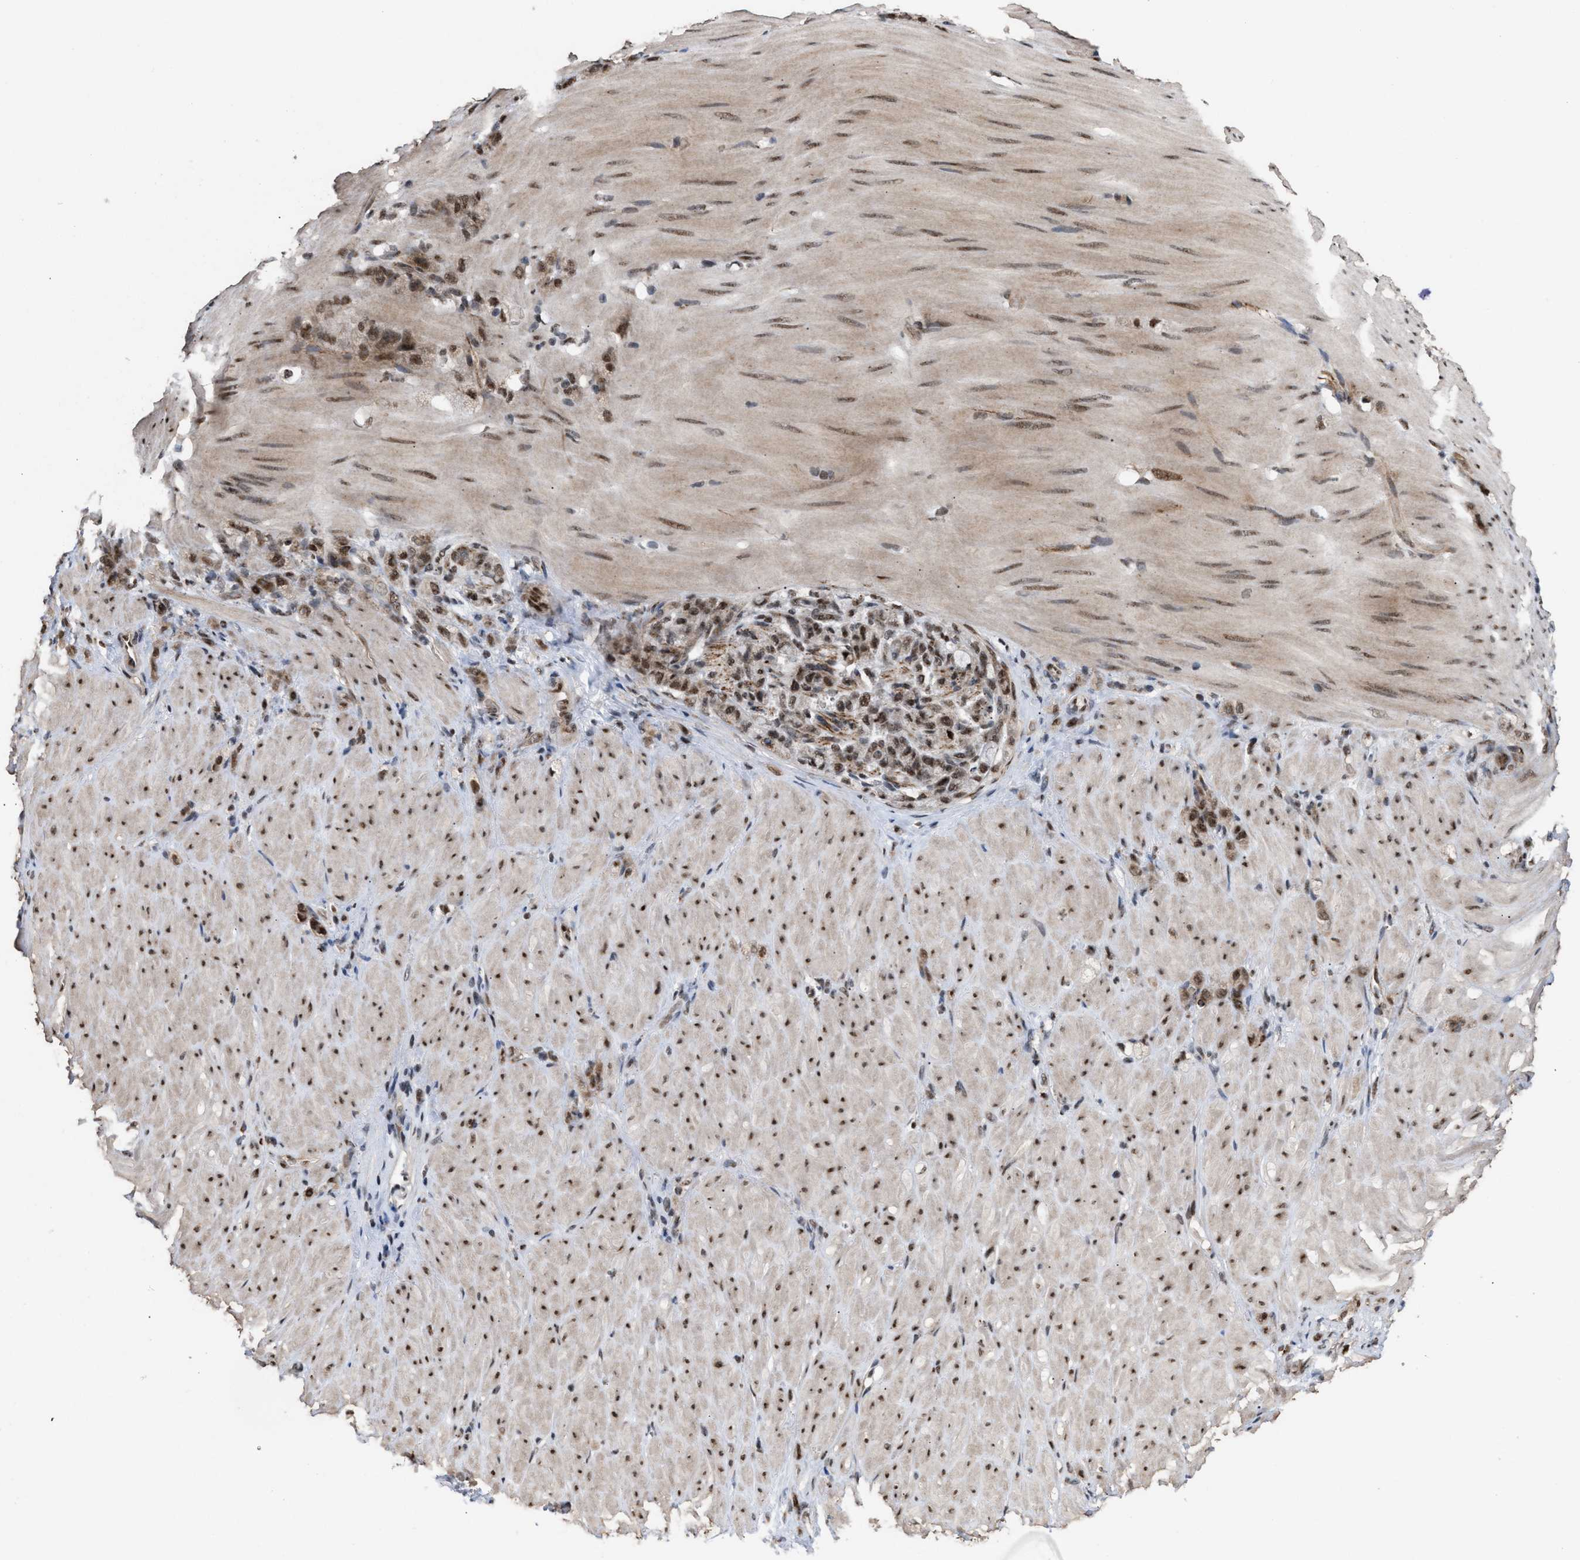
{"staining": {"intensity": "moderate", "quantity": ">75%", "location": "nuclear"}, "tissue": "stomach cancer", "cell_type": "Tumor cells", "image_type": "cancer", "snomed": [{"axis": "morphology", "description": "Normal tissue, NOS"}, {"axis": "morphology", "description": "Adenocarcinoma, NOS"}, {"axis": "topography", "description": "Stomach"}], "caption": "Brown immunohistochemical staining in stomach cancer reveals moderate nuclear staining in about >75% of tumor cells.", "gene": "EIF4A3", "patient": {"sex": "male", "age": 82}}